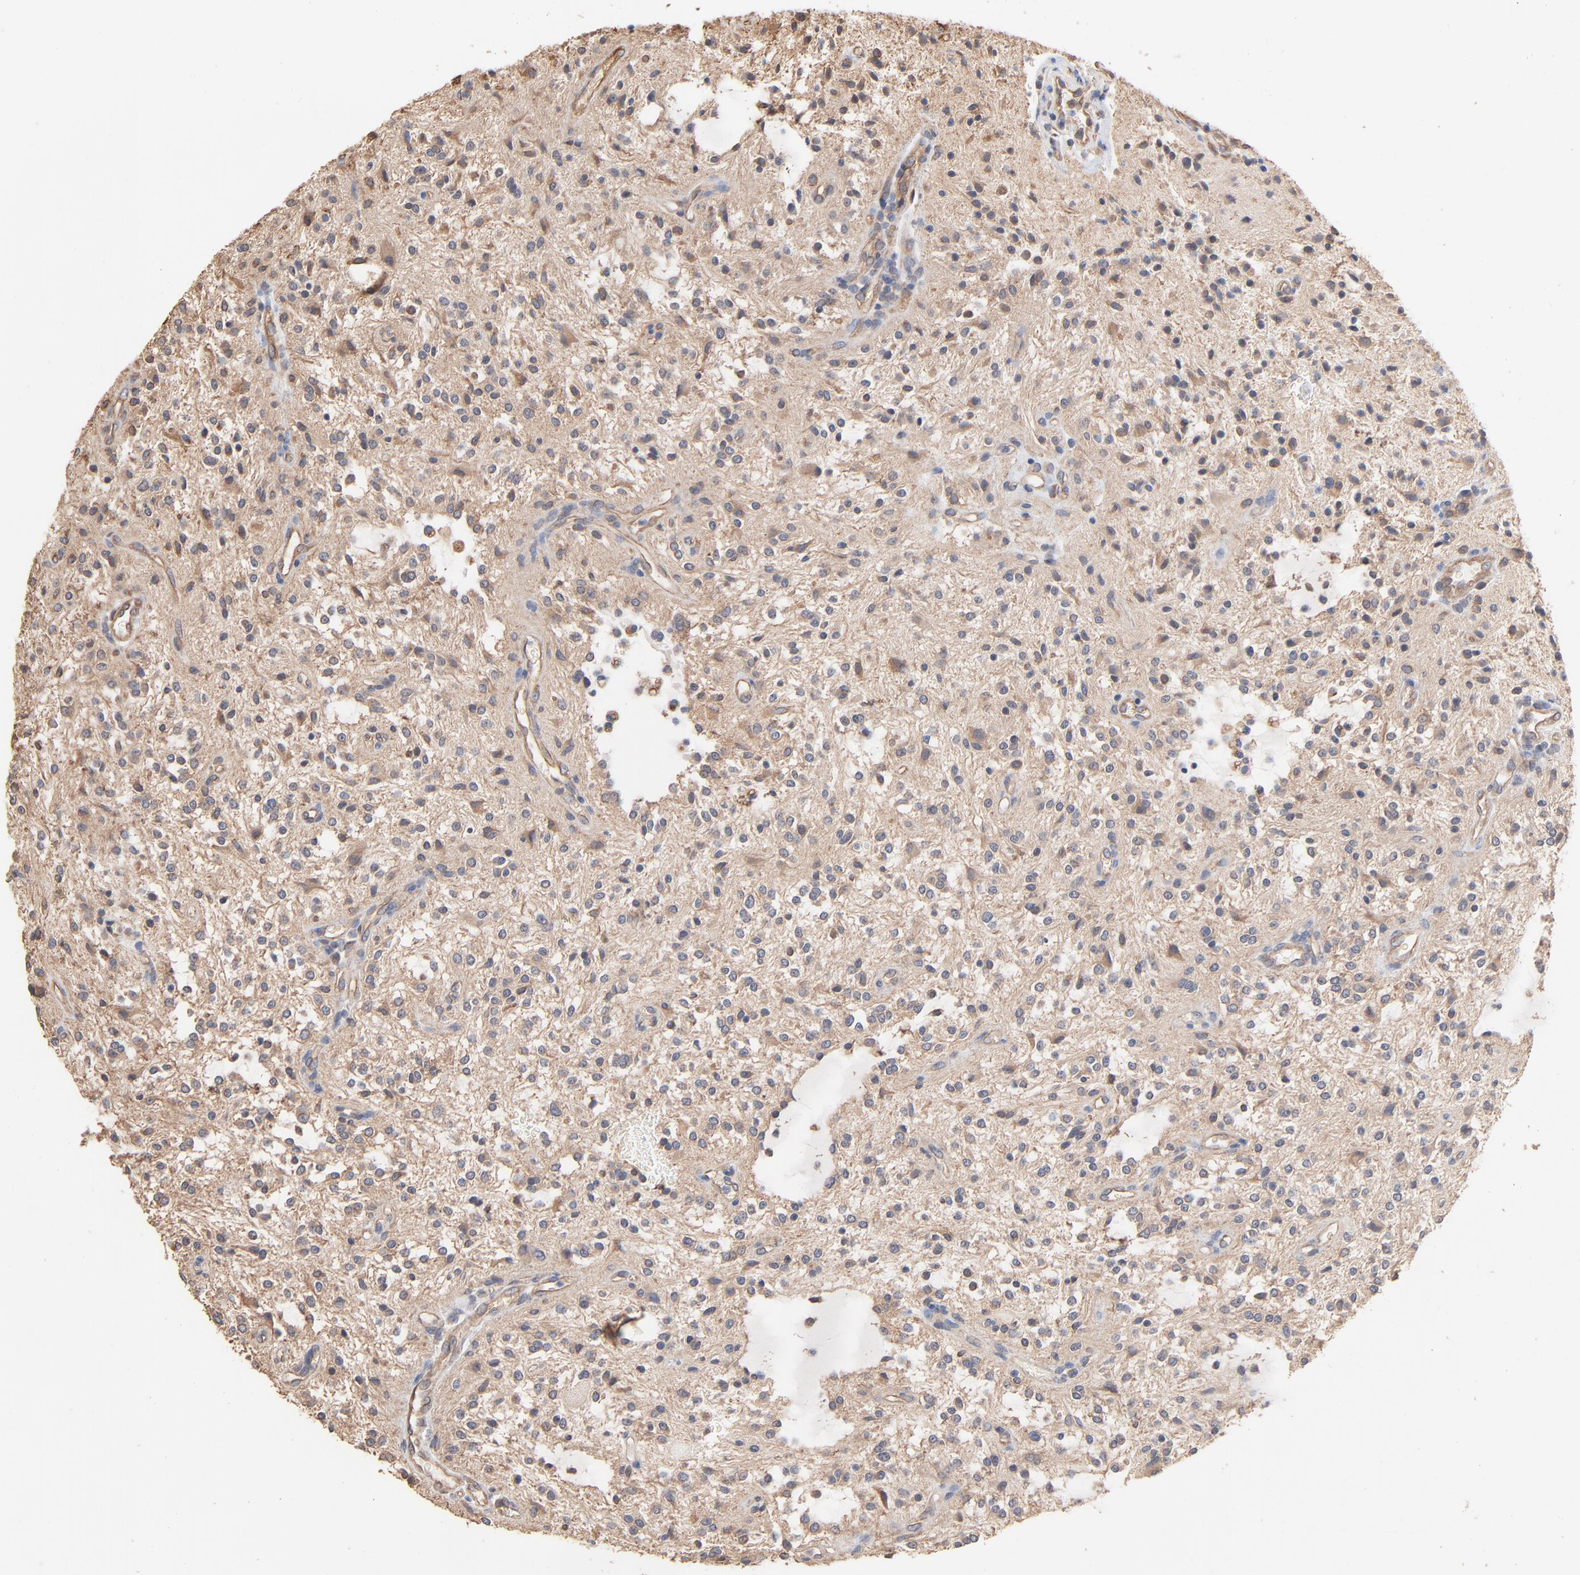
{"staining": {"intensity": "weak", "quantity": "25%-75%", "location": "cytoplasmic/membranous"}, "tissue": "glioma", "cell_type": "Tumor cells", "image_type": "cancer", "snomed": [{"axis": "morphology", "description": "Glioma, malignant, NOS"}, {"axis": "topography", "description": "Cerebellum"}], "caption": "Glioma stained with immunohistochemistry (IHC) demonstrates weak cytoplasmic/membranous expression in about 25%-75% of tumor cells. The protein is stained brown, and the nuclei are stained in blue (DAB IHC with brightfield microscopy, high magnification).", "gene": "ABCD4", "patient": {"sex": "female", "age": 10}}